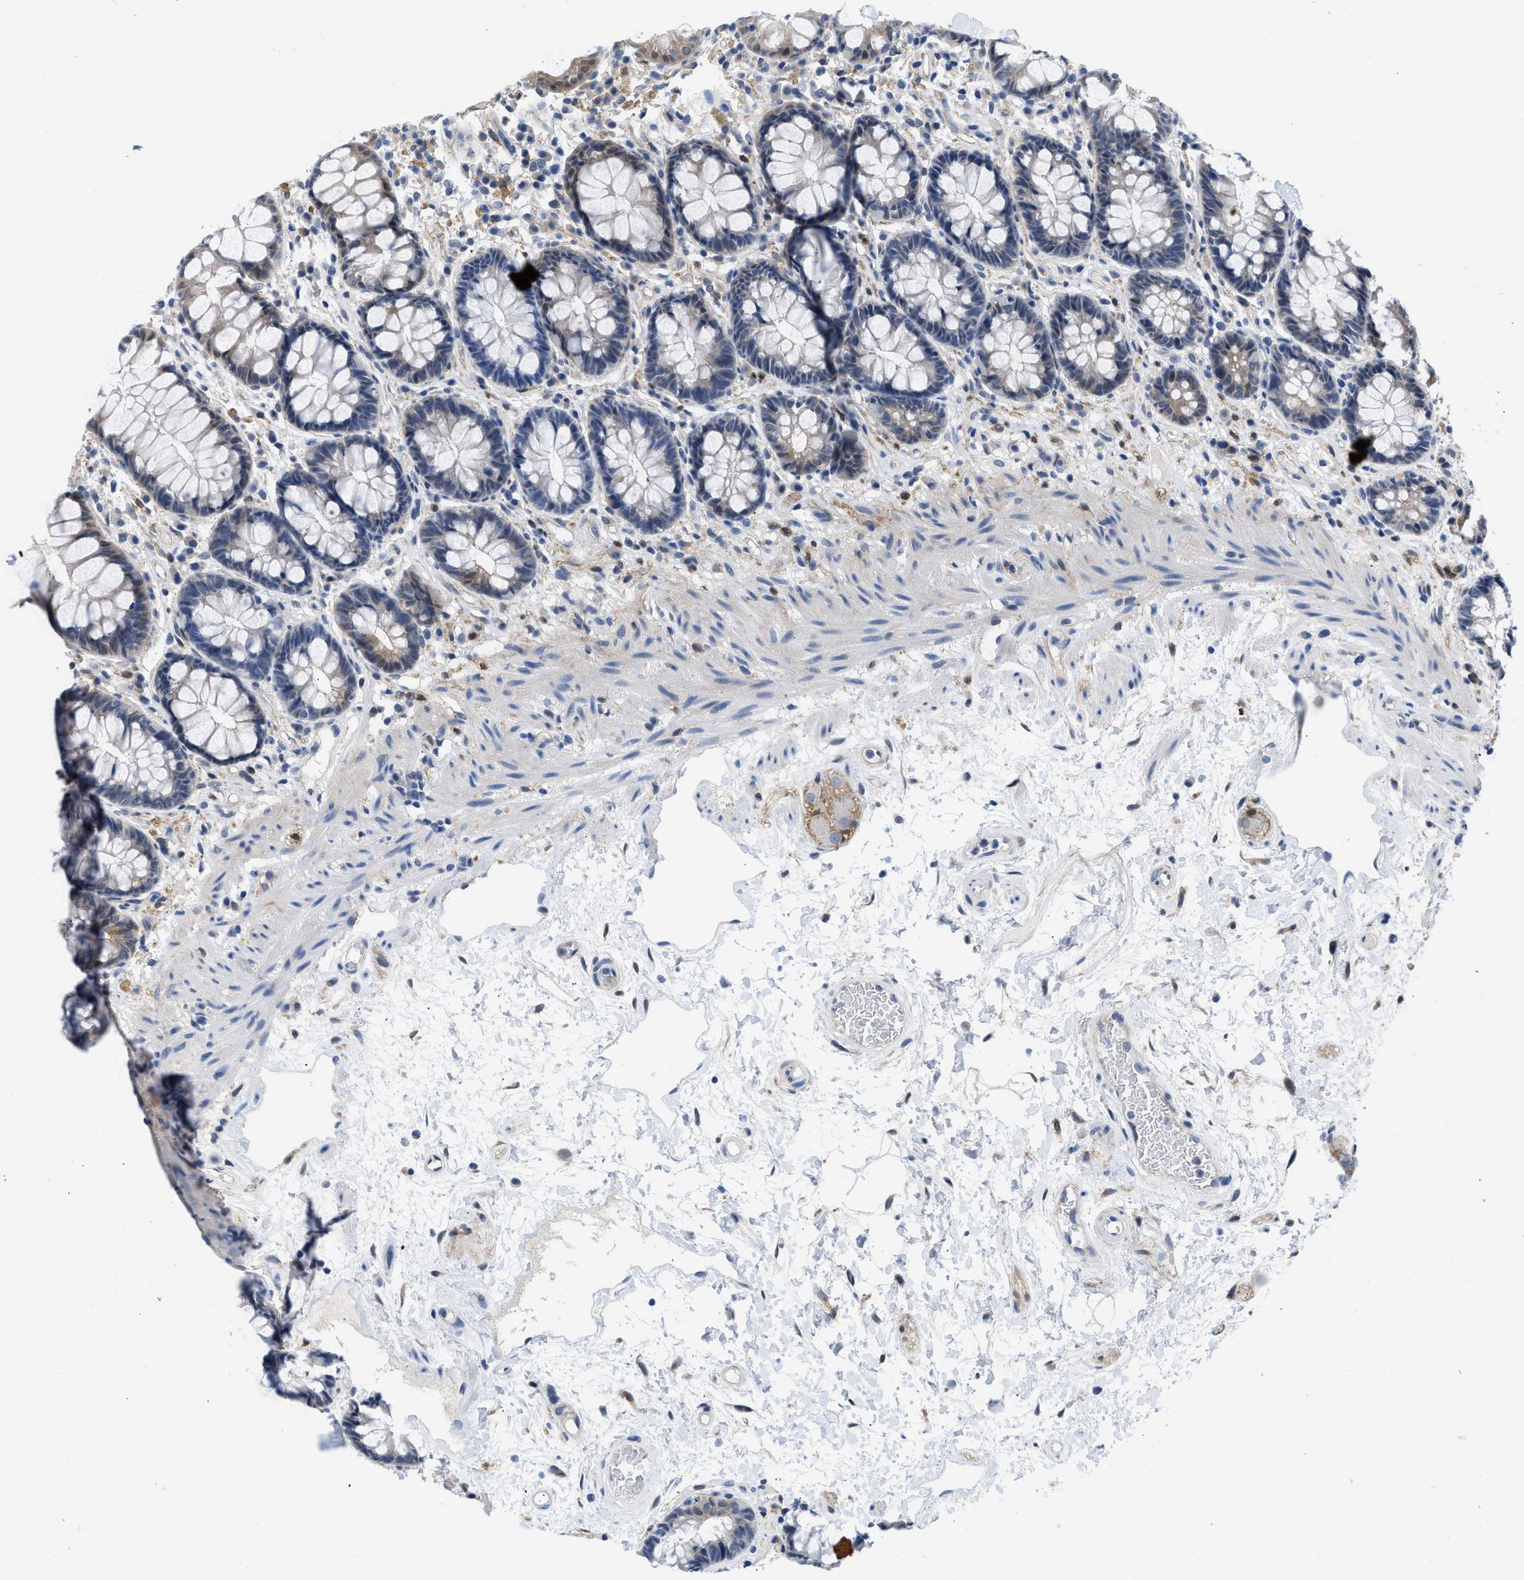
{"staining": {"intensity": "moderate", "quantity": "25%-75%", "location": "cytoplasmic/membranous"}, "tissue": "rectum", "cell_type": "Glandular cells", "image_type": "normal", "snomed": [{"axis": "morphology", "description": "Normal tissue, NOS"}, {"axis": "topography", "description": "Rectum"}], "caption": "DAB immunohistochemical staining of normal human rectum displays moderate cytoplasmic/membranous protein expression in approximately 25%-75% of glandular cells. (brown staining indicates protein expression, while blue staining denotes nuclei).", "gene": "CBR1", "patient": {"sex": "male", "age": 64}}